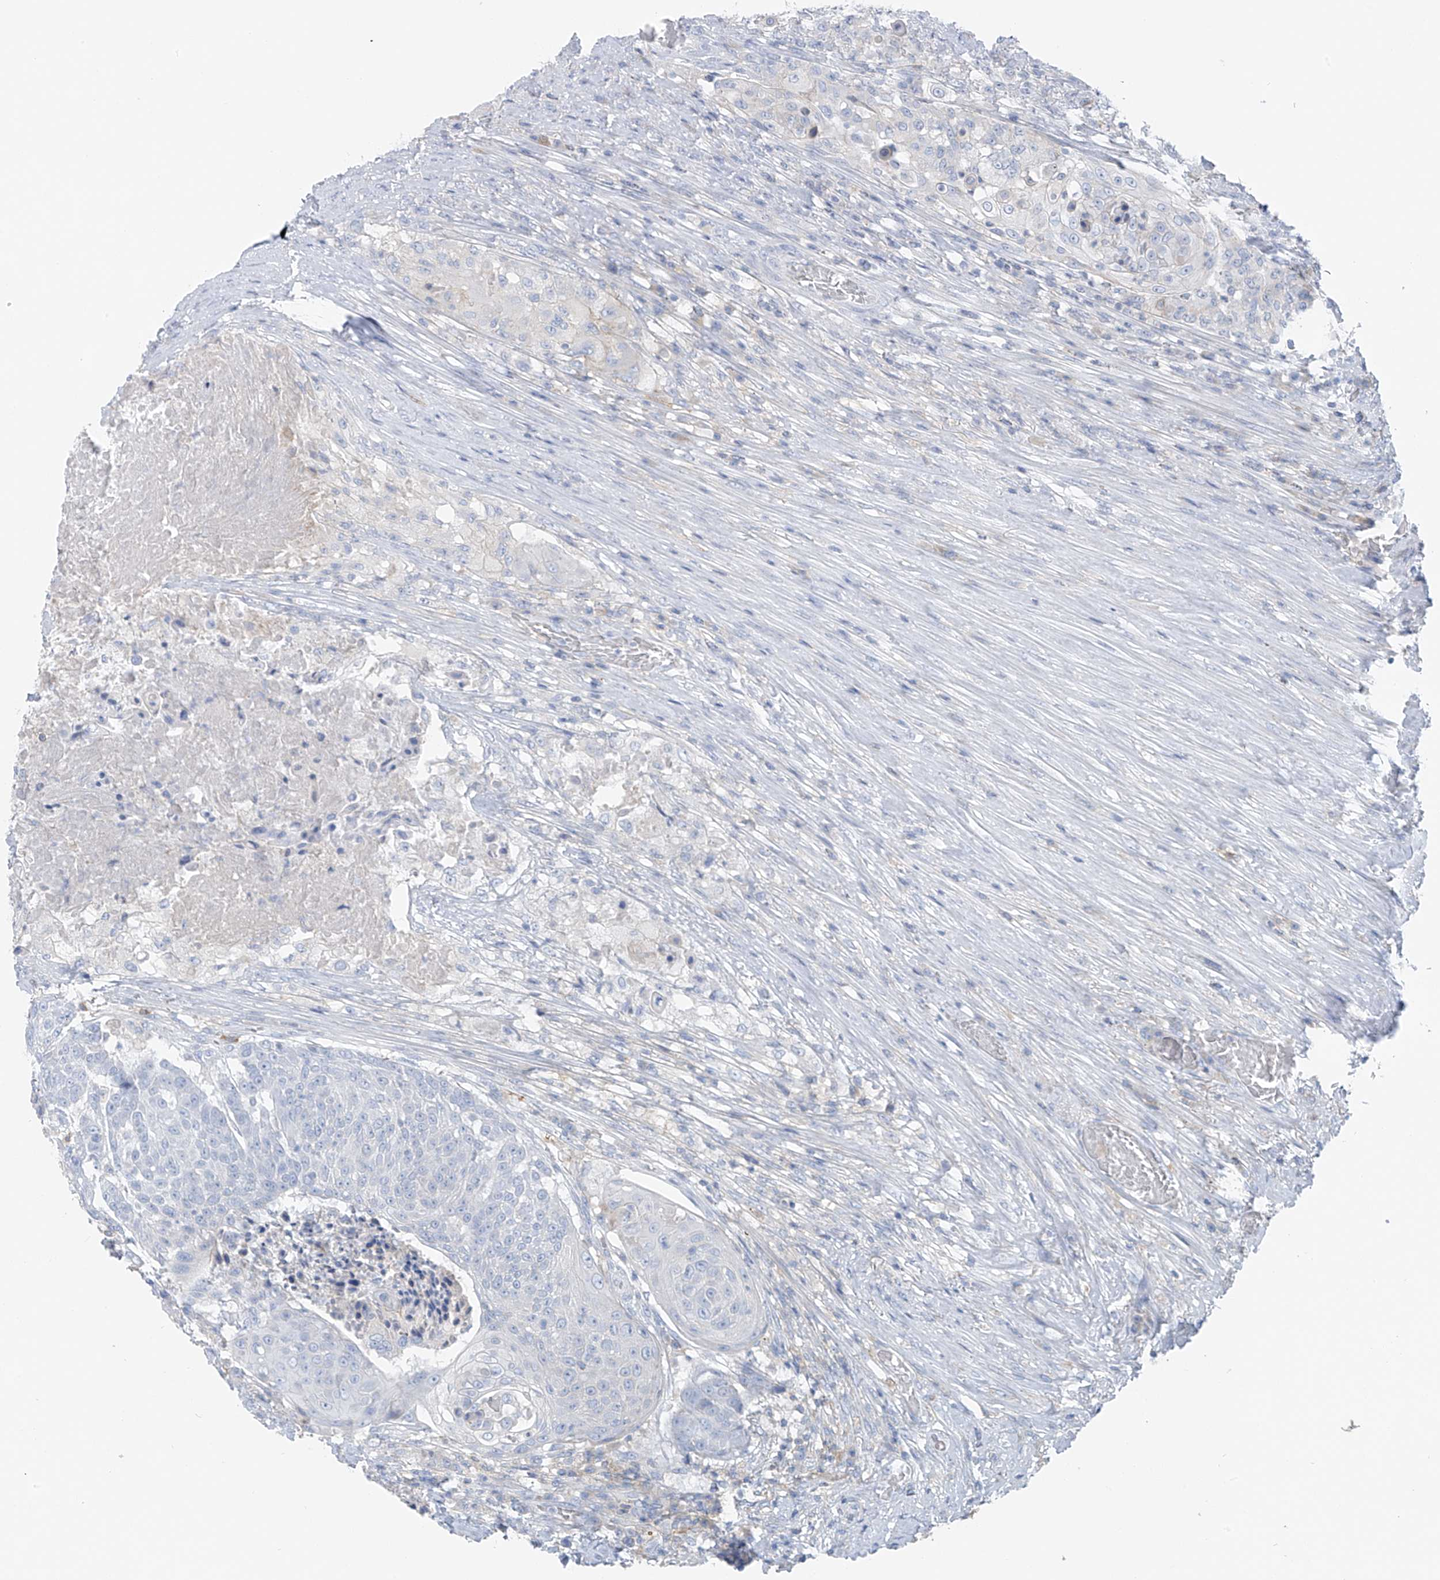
{"staining": {"intensity": "negative", "quantity": "none", "location": "none"}, "tissue": "urothelial cancer", "cell_type": "Tumor cells", "image_type": "cancer", "snomed": [{"axis": "morphology", "description": "Urothelial carcinoma, High grade"}, {"axis": "topography", "description": "Urinary bladder"}], "caption": "Histopathology image shows no protein staining in tumor cells of urothelial carcinoma (high-grade) tissue.", "gene": "POMGNT2", "patient": {"sex": "female", "age": 63}}